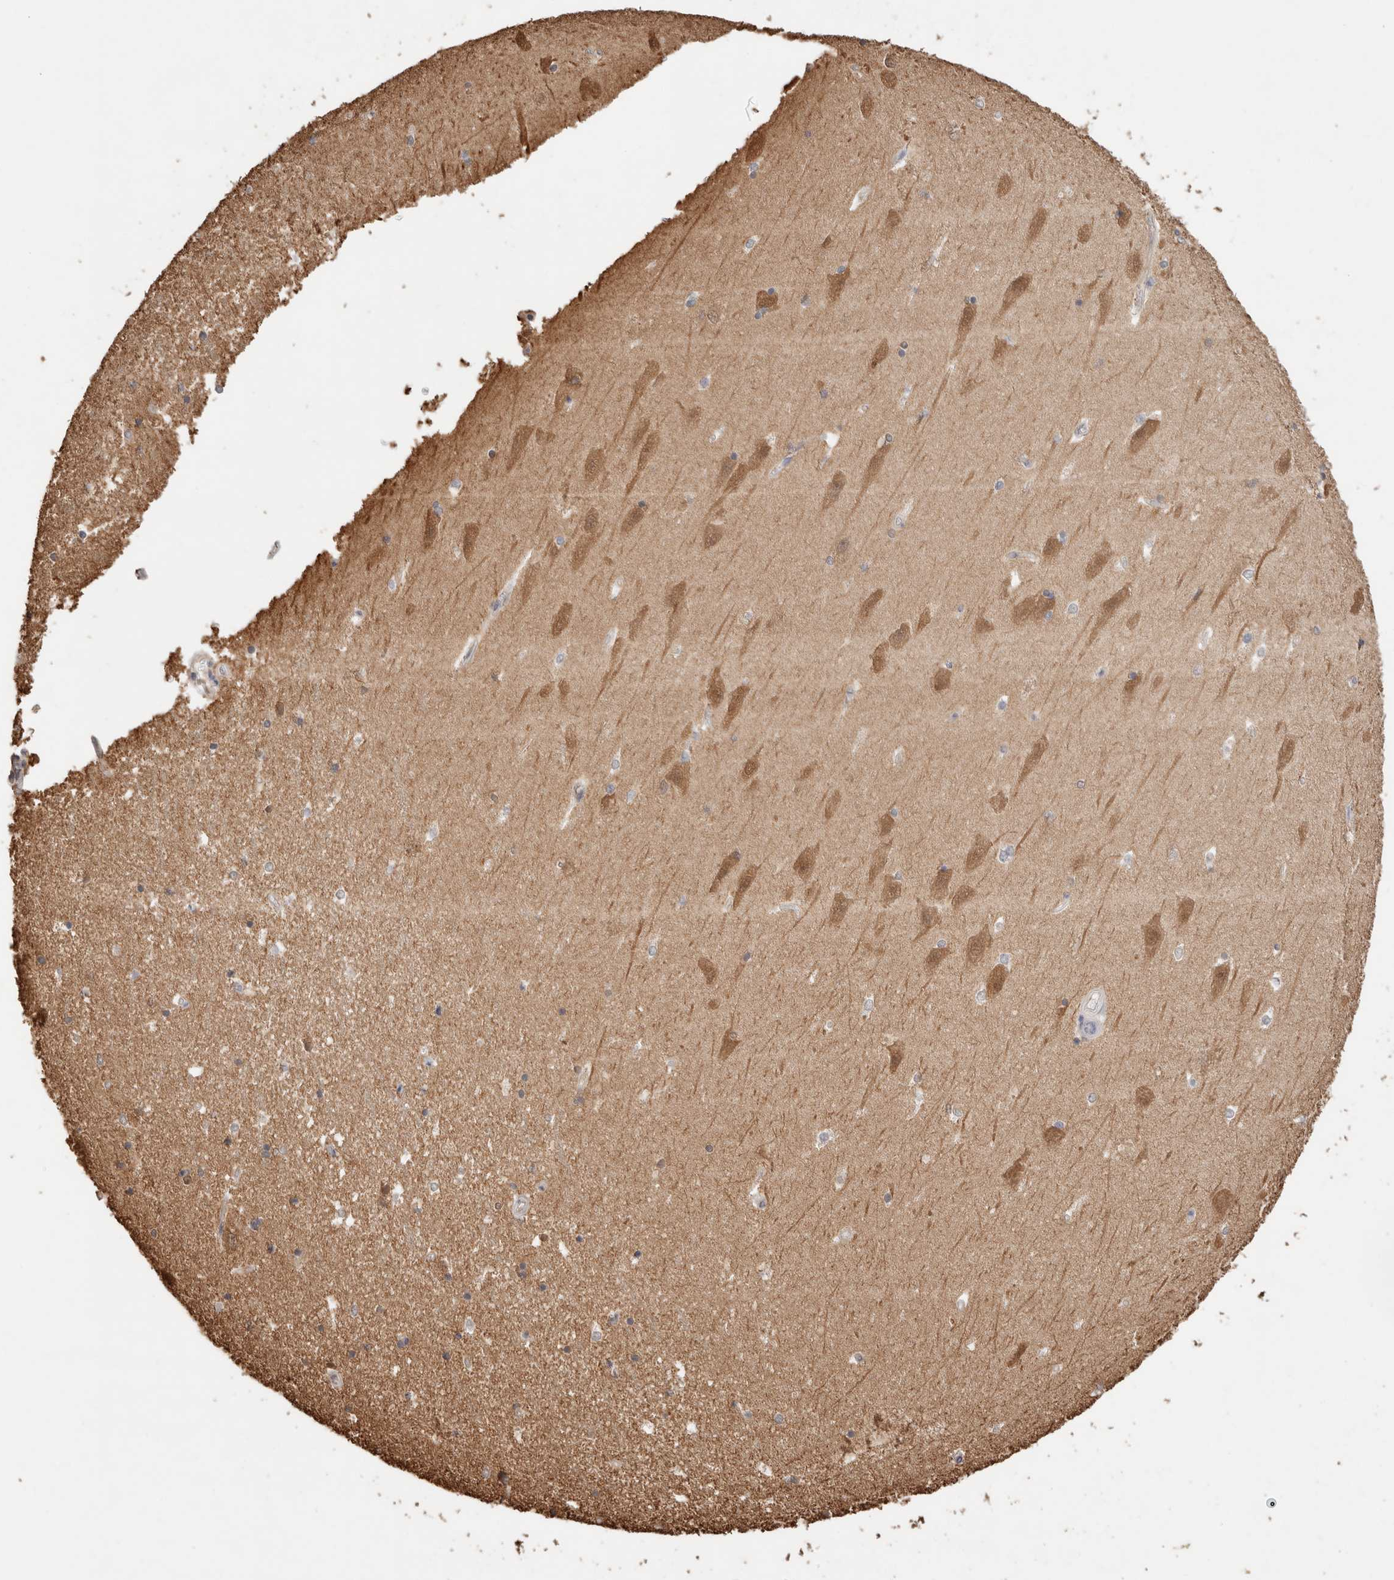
{"staining": {"intensity": "moderate", "quantity": "<25%", "location": "cytoplasmic/membranous"}, "tissue": "hippocampus", "cell_type": "Glial cells", "image_type": "normal", "snomed": [{"axis": "morphology", "description": "Normal tissue, NOS"}, {"axis": "topography", "description": "Hippocampus"}], "caption": "A histopathology image of human hippocampus stained for a protein exhibits moderate cytoplasmic/membranous brown staining in glial cells. The staining was performed using DAB to visualize the protein expression in brown, while the nuclei were stained in blue with hematoxylin (Magnification: 20x).", "gene": "YWHAH", "patient": {"sex": "male", "age": 45}}